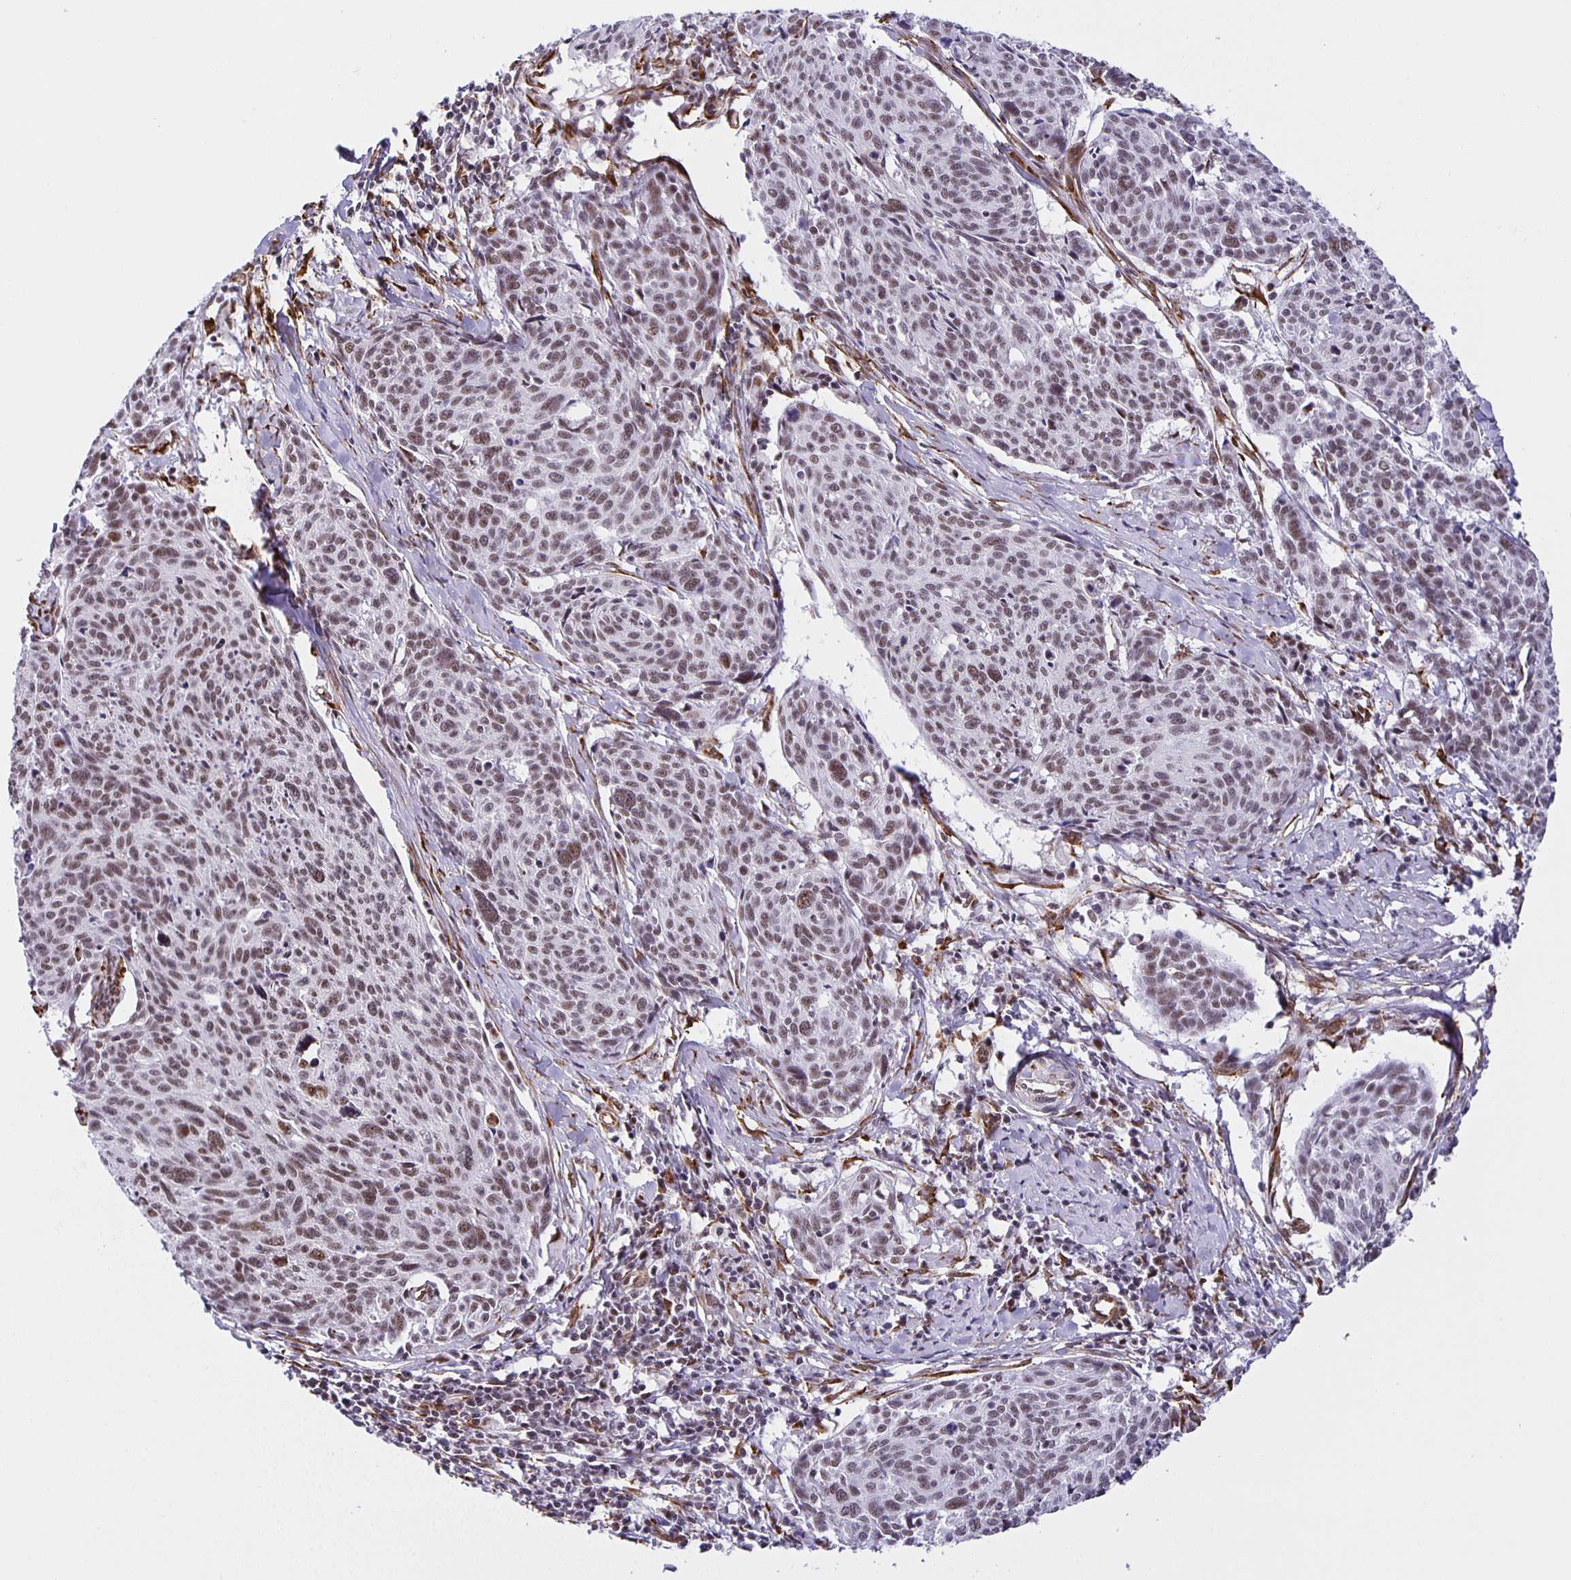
{"staining": {"intensity": "moderate", "quantity": ">75%", "location": "nuclear"}, "tissue": "cervical cancer", "cell_type": "Tumor cells", "image_type": "cancer", "snomed": [{"axis": "morphology", "description": "Squamous cell carcinoma, NOS"}, {"axis": "topography", "description": "Cervix"}], "caption": "Cervical cancer (squamous cell carcinoma) stained for a protein displays moderate nuclear positivity in tumor cells.", "gene": "ZRANB2", "patient": {"sex": "female", "age": 49}}